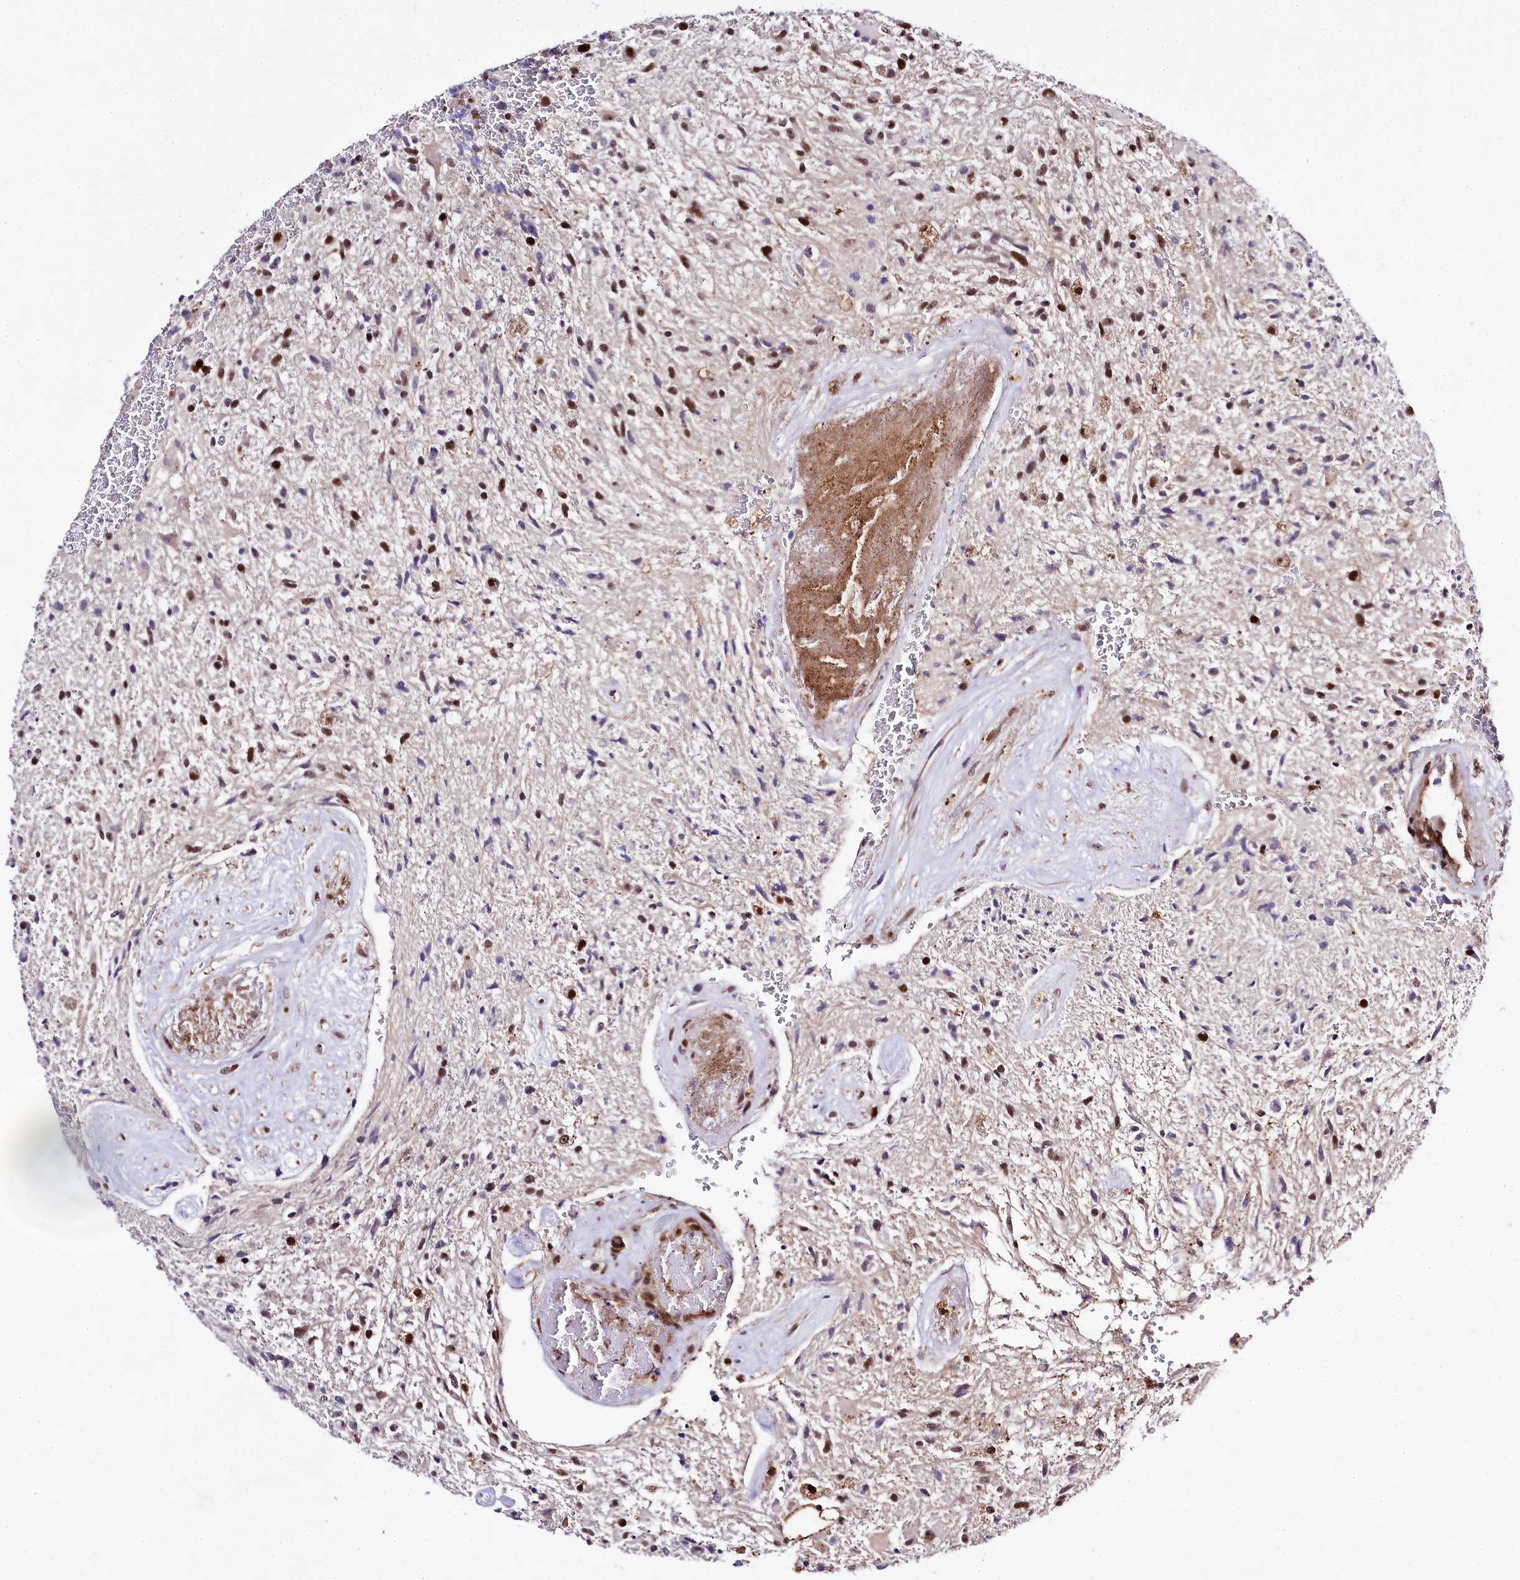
{"staining": {"intensity": "moderate", "quantity": "<25%", "location": "nuclear"}, "tissue": "glioma", "cell_type": "Tumor cells", "image_type": "cancer", "snomed": [{"axis": "morphology", "description": "Glioma, malignant, High grade"}, {"axis": "topography", "description": "Brain"}], "caption": "Immunohistochemistry (IHC) (DAB) staining of glioma exhibits moderate nuclear protein staining in about <25% of tumor cells. (Stains: DAB in brown, nuclei in blue, Microscopy: brightfield microscopy at high magnification).", "gene": "SAMD10", "patient": {"sex": "male", "age": 56}}